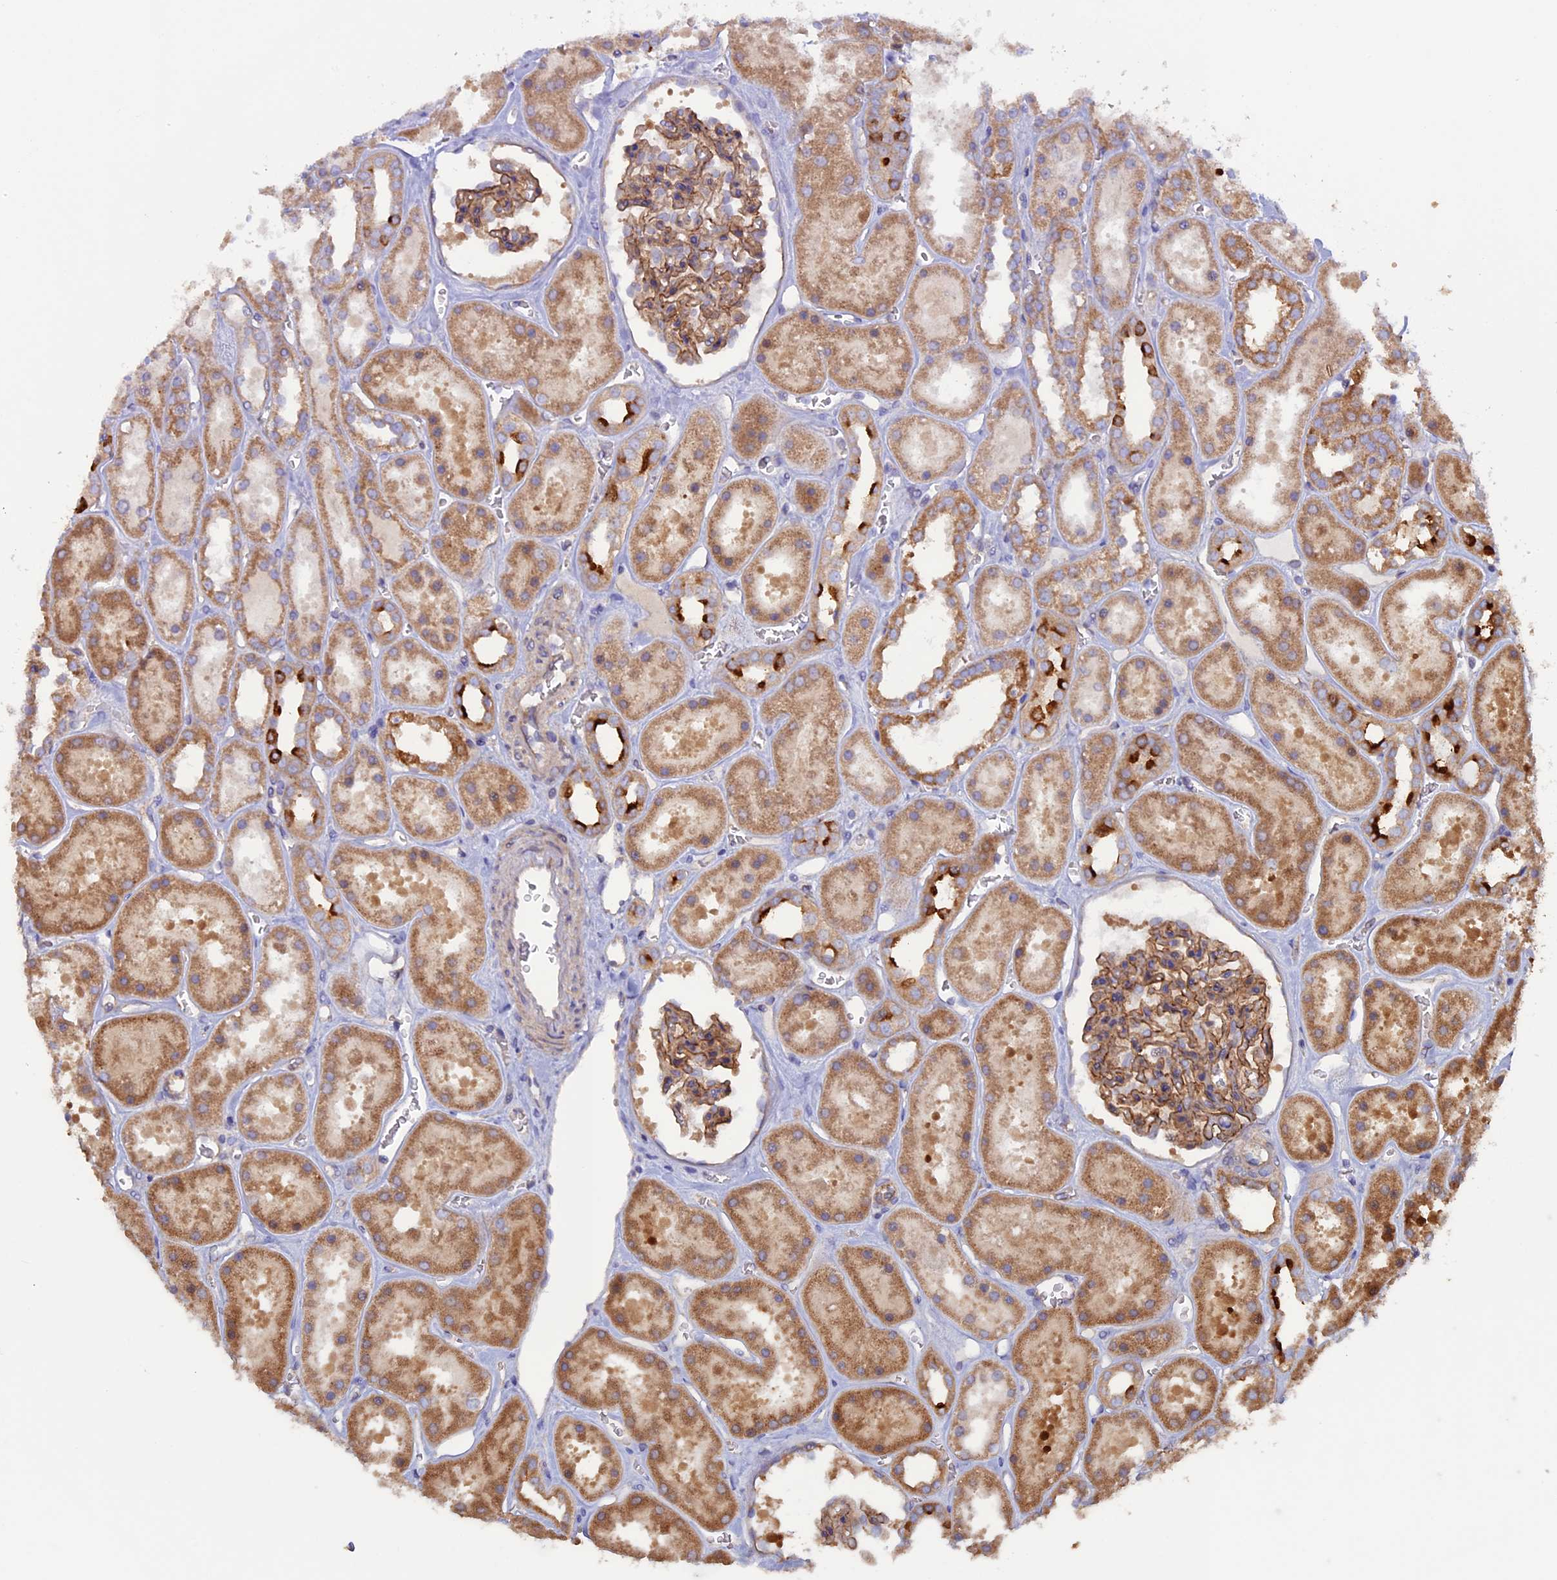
{"staining": {"intensity": "moderate", "quantity": ">75%", "location": "cytoplasmic/membranous"}, "tissue": "kidney", "cell_type": "Cells in glomeruli", "image_type": "normal", "snomed": [{"axis": "morphology", "description": "Normal tissue, NOS"}, {"axis": "topography", "description": "Kidney"}], "caption": "Unremarkable kidney demonstrates moderate cytoplasmic/membranous staining in approximately >75% of cells in glomeruli.", "gene": "DUS3L", "patient": {"sex": "female", "age": 41}}